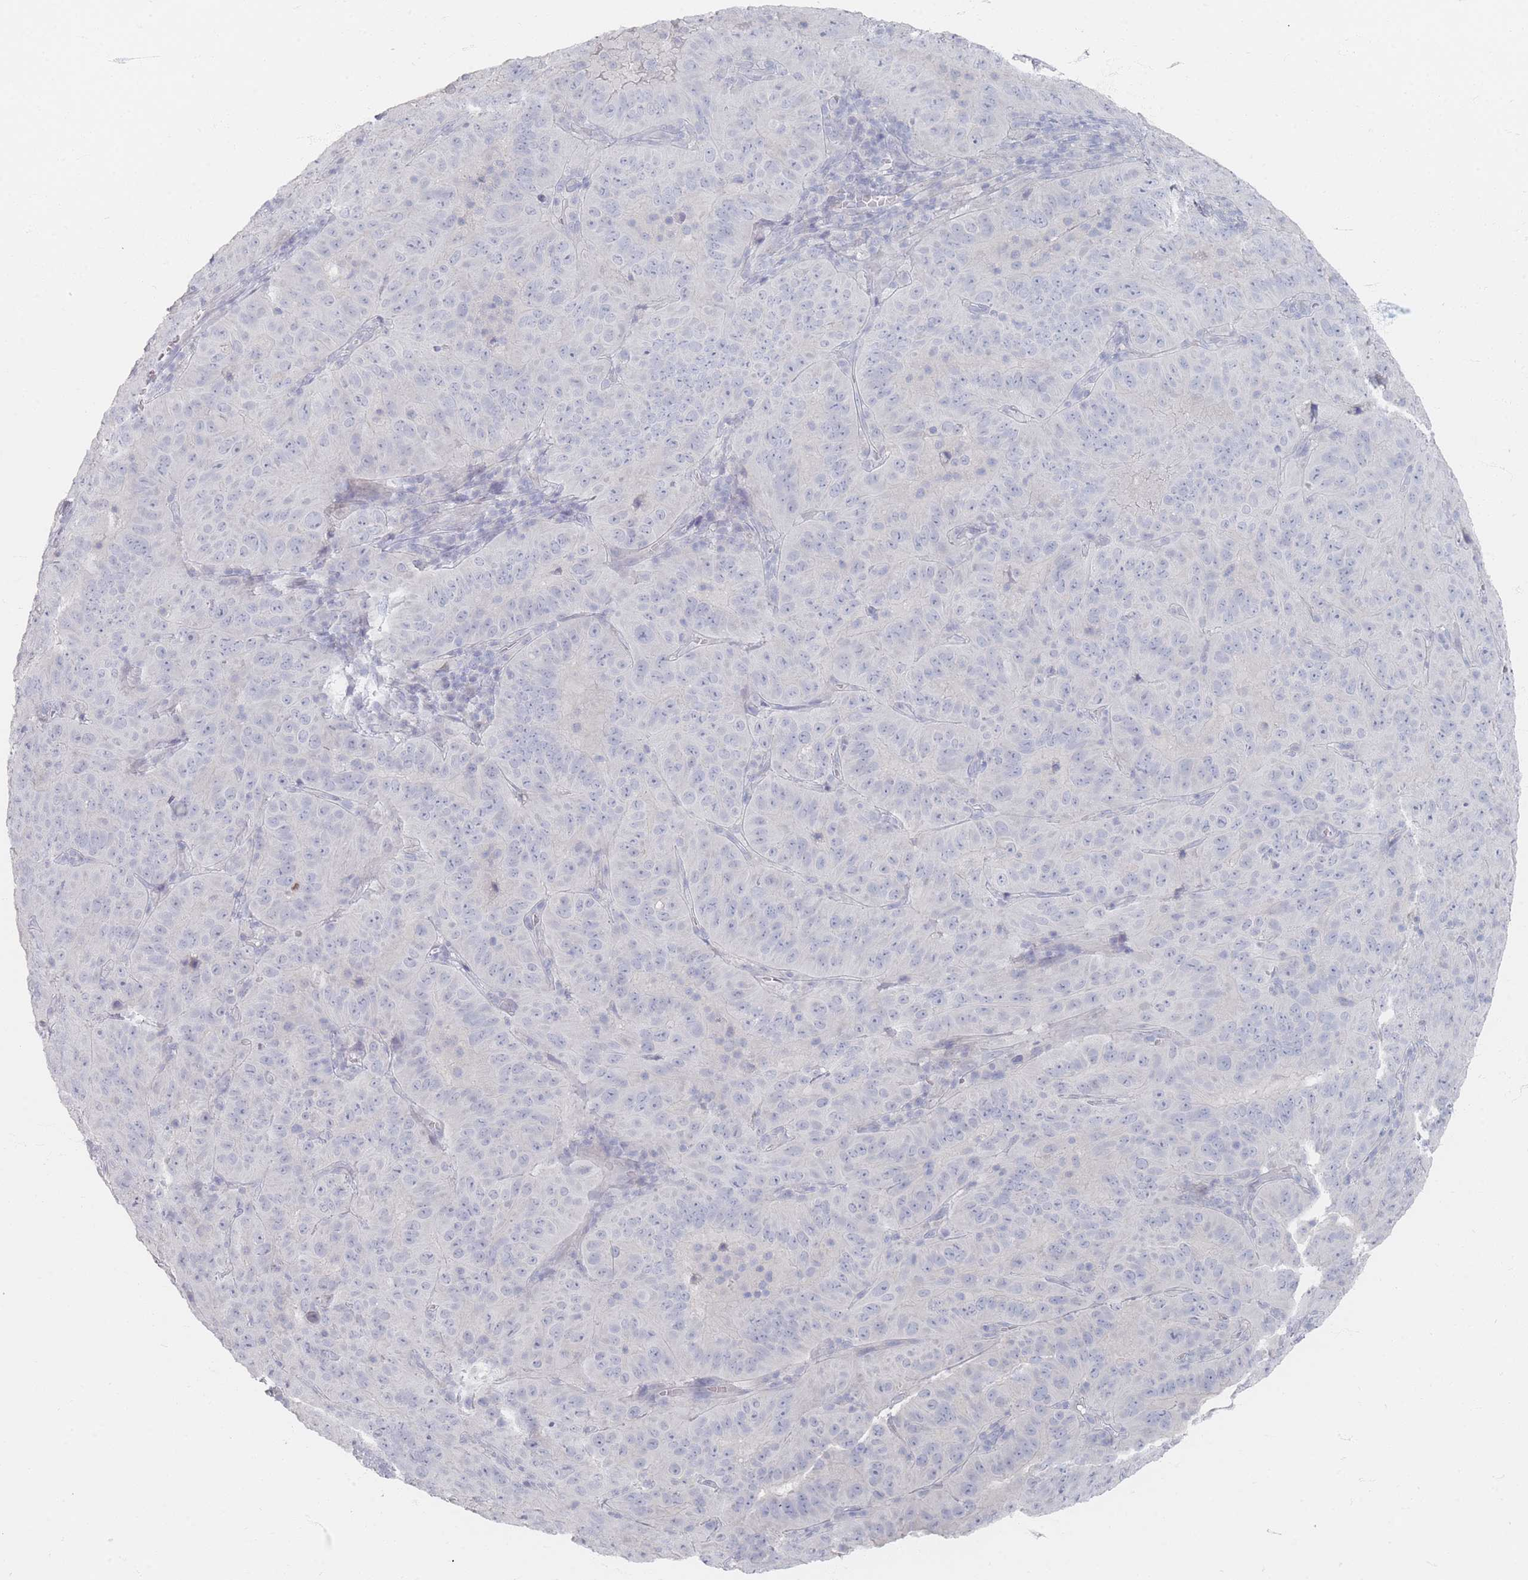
{"staining": {"intensity": "negative", "quantity": "none", "location": "none"}, "tissue": "pancreatic cancer", "cell_type": "Tumor cells", "image_type": "cancer", "snomed": [{"axis": "morphology", "description": "Adenocarcinoma, NOS"}, {"axis": "topography", "description": "Pancreas"}], "caption": "An immunohistochemistry (IHC) image of adenocarcinoma (pancreatic) is shown. There is no staining in tumor cells of adenocarcinoma (pancreatic).", "gene": "CD37", "patient": {"sex": "male", "age": 63}}